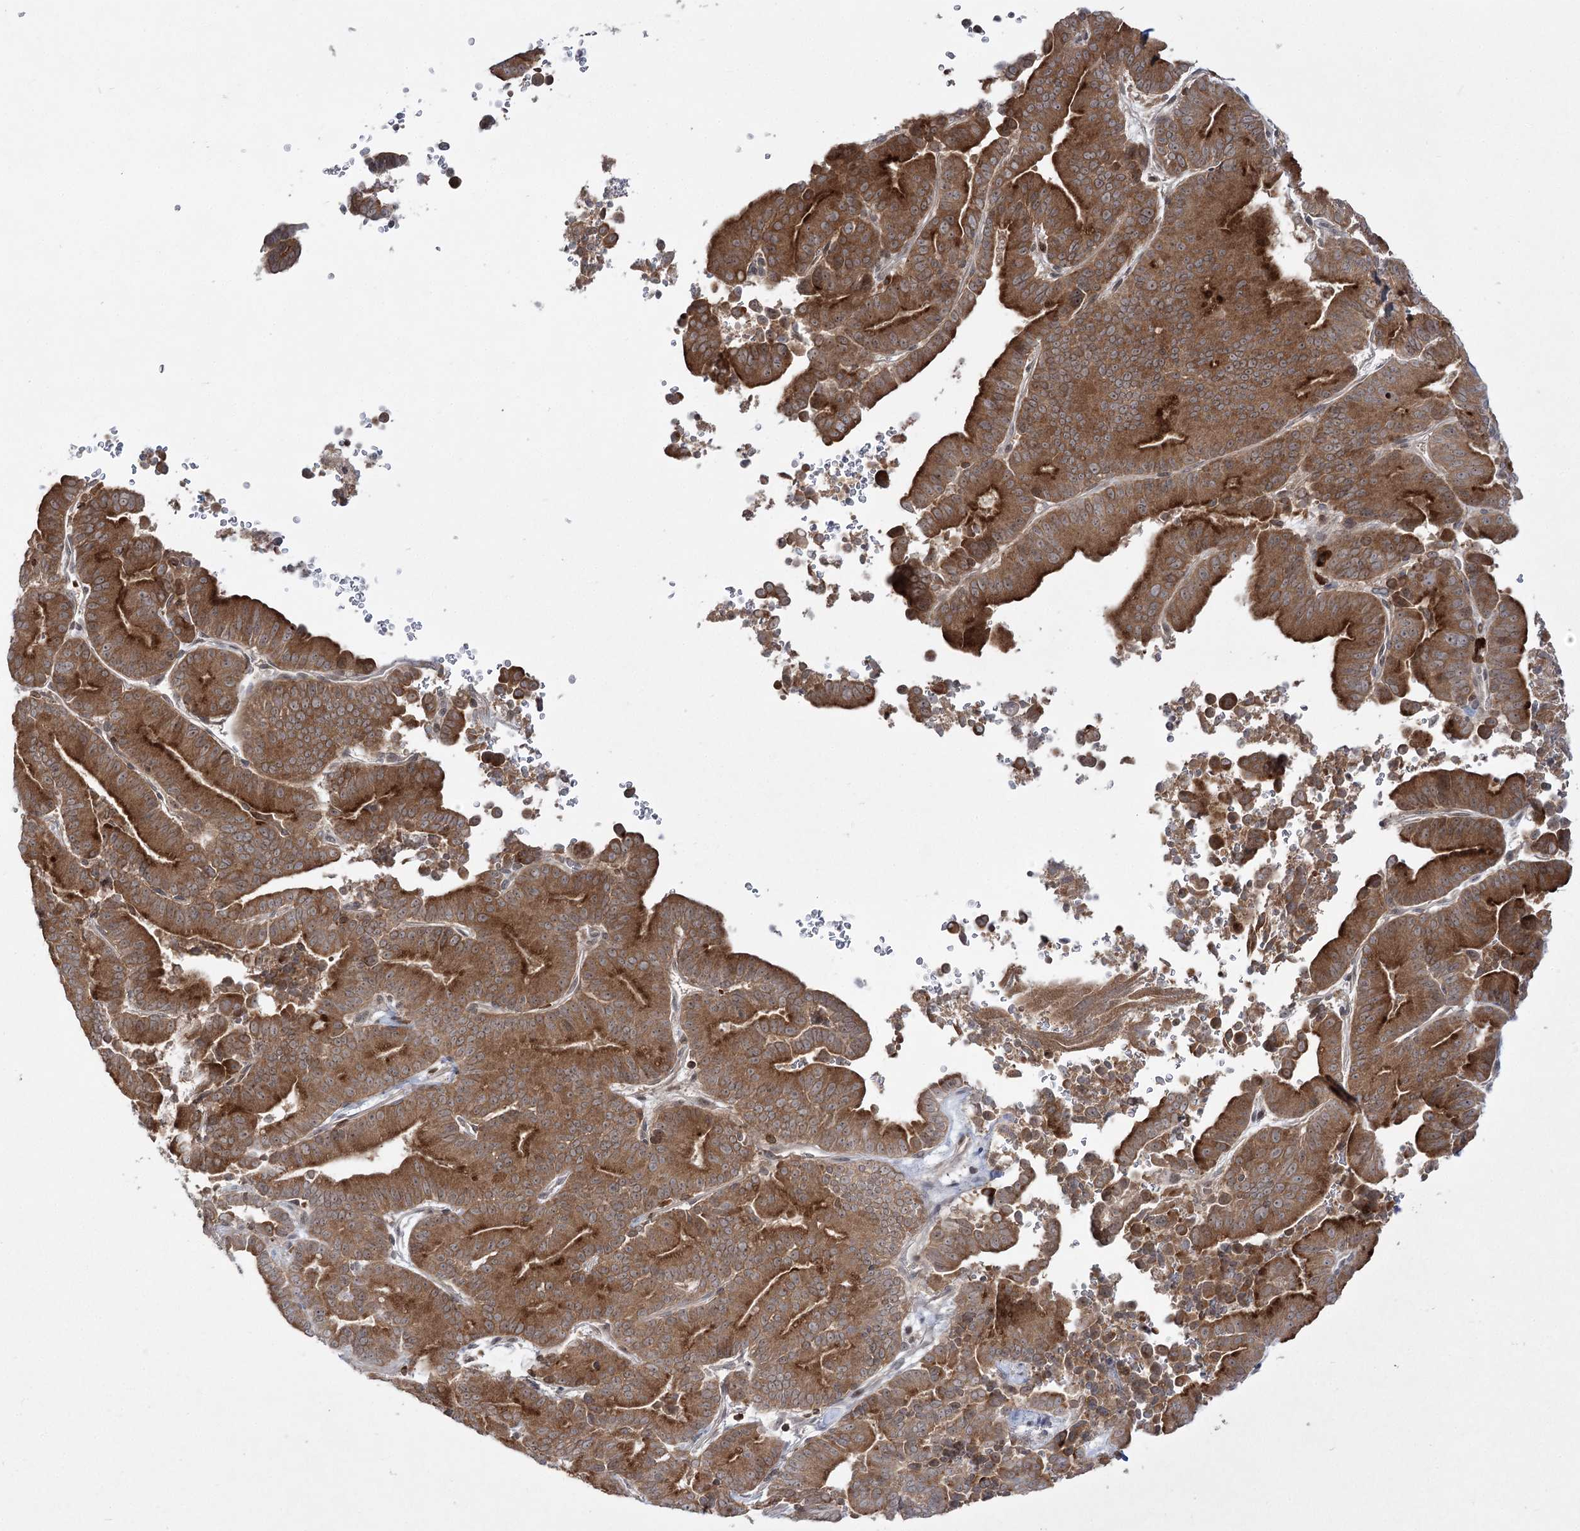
{"staining": {"intensity": "moderate", "quantity": ">75%", "location": "cytoplasmic/membranous"}, "tissue": "liver cancer", "cell_type": "Tumor cells", "image_type": "cancer", "snomed": [{"axis": "morphology", "description": "Cholangiocarcinoma"}, {"axis": "topography", "description": "Liver"}], "caption": "Immunohistochemistry staining of liver cancer, which shows medium levels of moderate cytoplasmic/membranous positivity in approximately >75% of tumor cells indicating moderate cytoplasmic/membranous protein positivity. The staining was performed using DAB (3,3'-diaminobenzidine) (brown) for protein detection and nuclei were counterstained in hematoxylin (blue).", "gene": "SYTL1", "patient": {"sex": "female", "age": 75}}